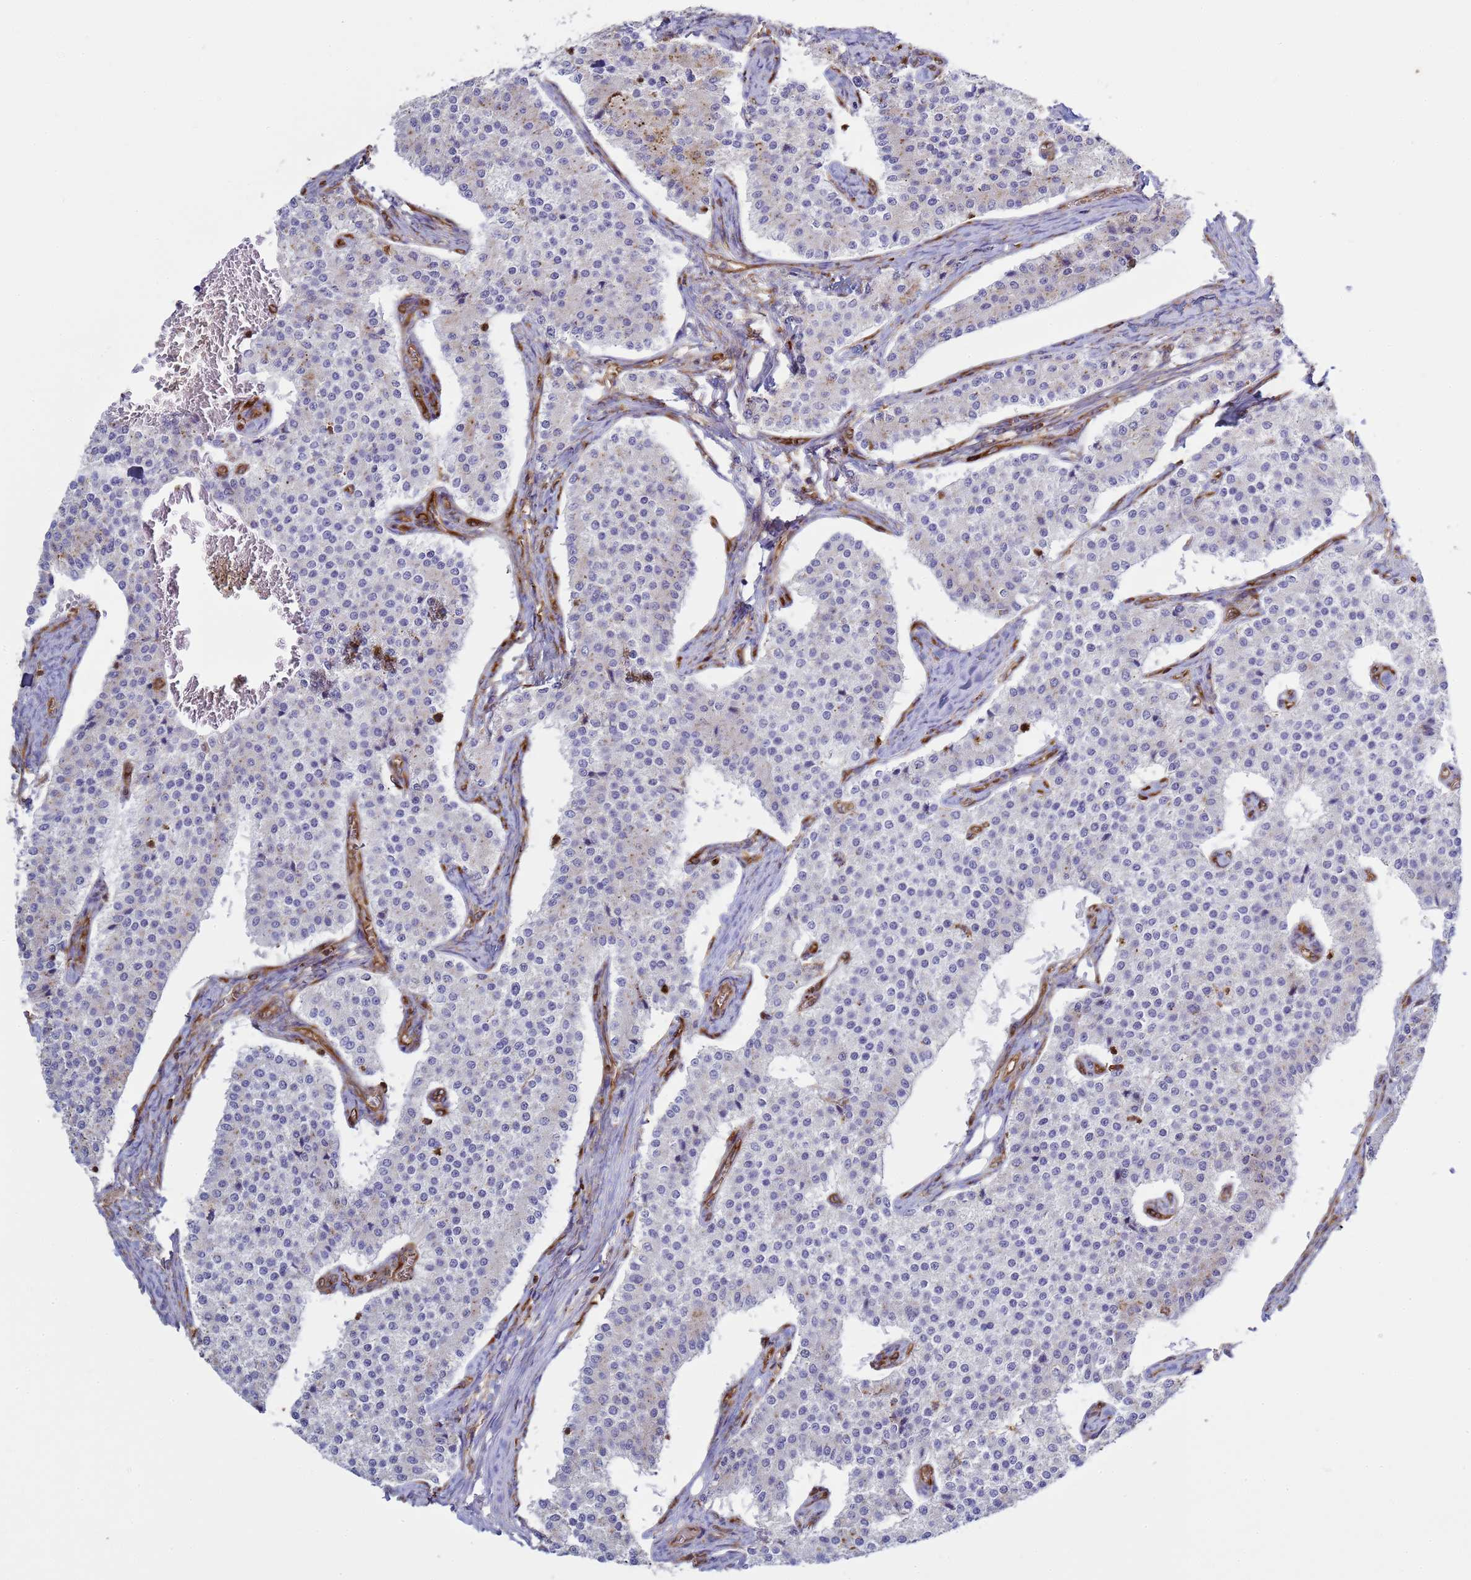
{"staining": {"intensity": "negative", "quantity": "none", "location": "none"}, "tissue": "carcinoid", "cell_type": "Tumor cells", "image_type": "cancer", "snomed": [{"axis": "morphology", "description": "Carcinoid, malignant, NOS"}, {"axis": "topography", "description": "Colon"}], "caption": "Protein analysis of carcinoid shows no significant expression in tumor cells.", "gene": "ZBTB8OS", "patient": {"sex": "female", "age": 52}}